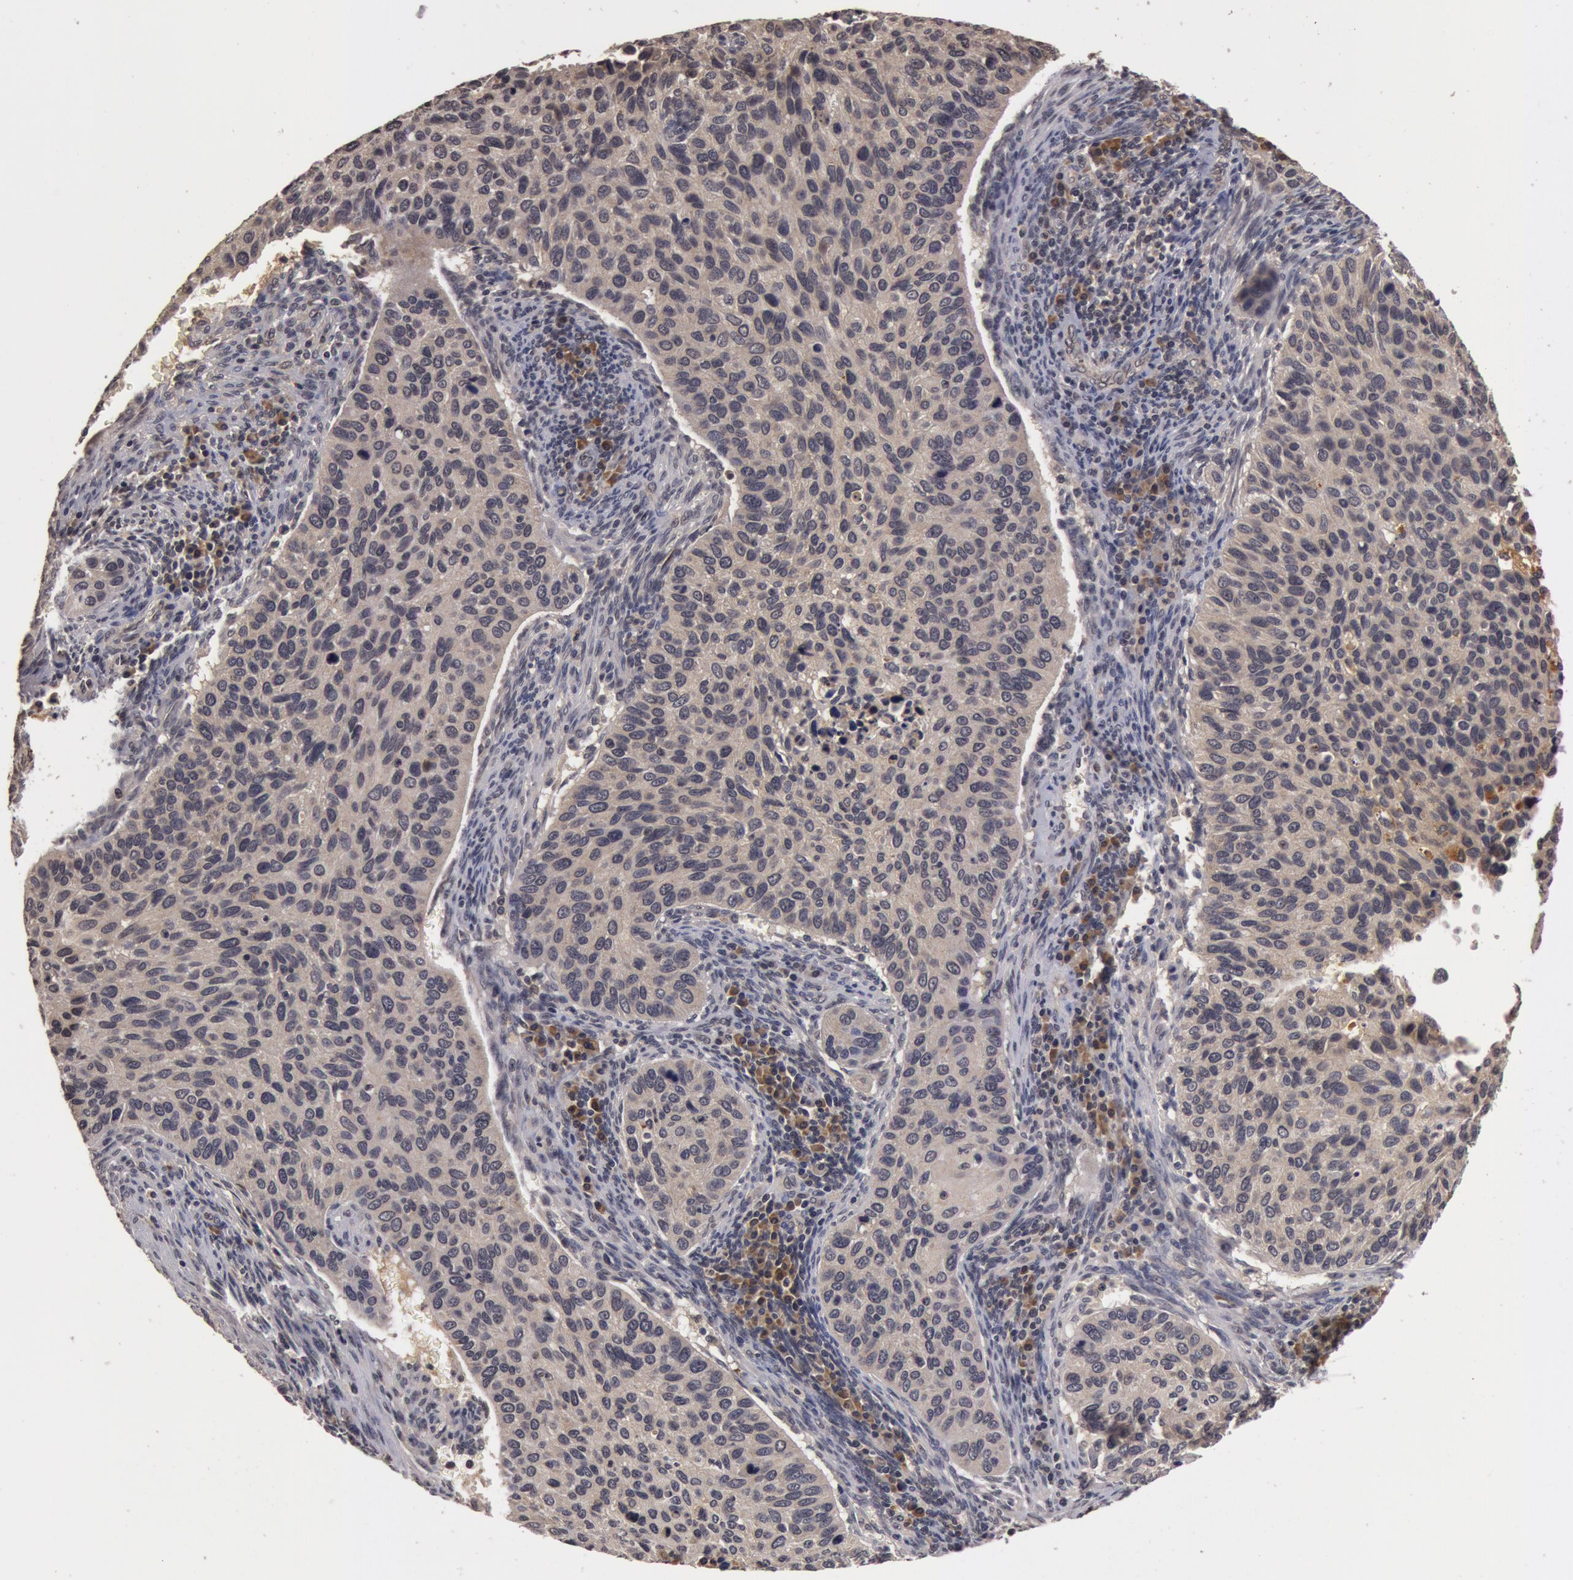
{"staining": {"intensity": "weak", "quantity": ">75%", "location": "cytoplasmic/membranous"}, "tissue": "cervical cancer", "cell_type": "Tumor cells", "image_type": "cancer", "snomed": [{"axis": "morphology", "description": "Adenocarcinoma, NOS"}, {"axis": "topography", "description": "Cervix"}], "caption": "Protein staining of adenocarcinoma (cervical) tissue displays weak cytoplasmic/membranous staining in about >75% of tumor cells. The staining is performed using DAB brown chromogen to label protein expression. The nuclei are counter-stained blue using hematoxylin.", "gene": "BCHE", "patient": {"sex": "female", "age": 29}}